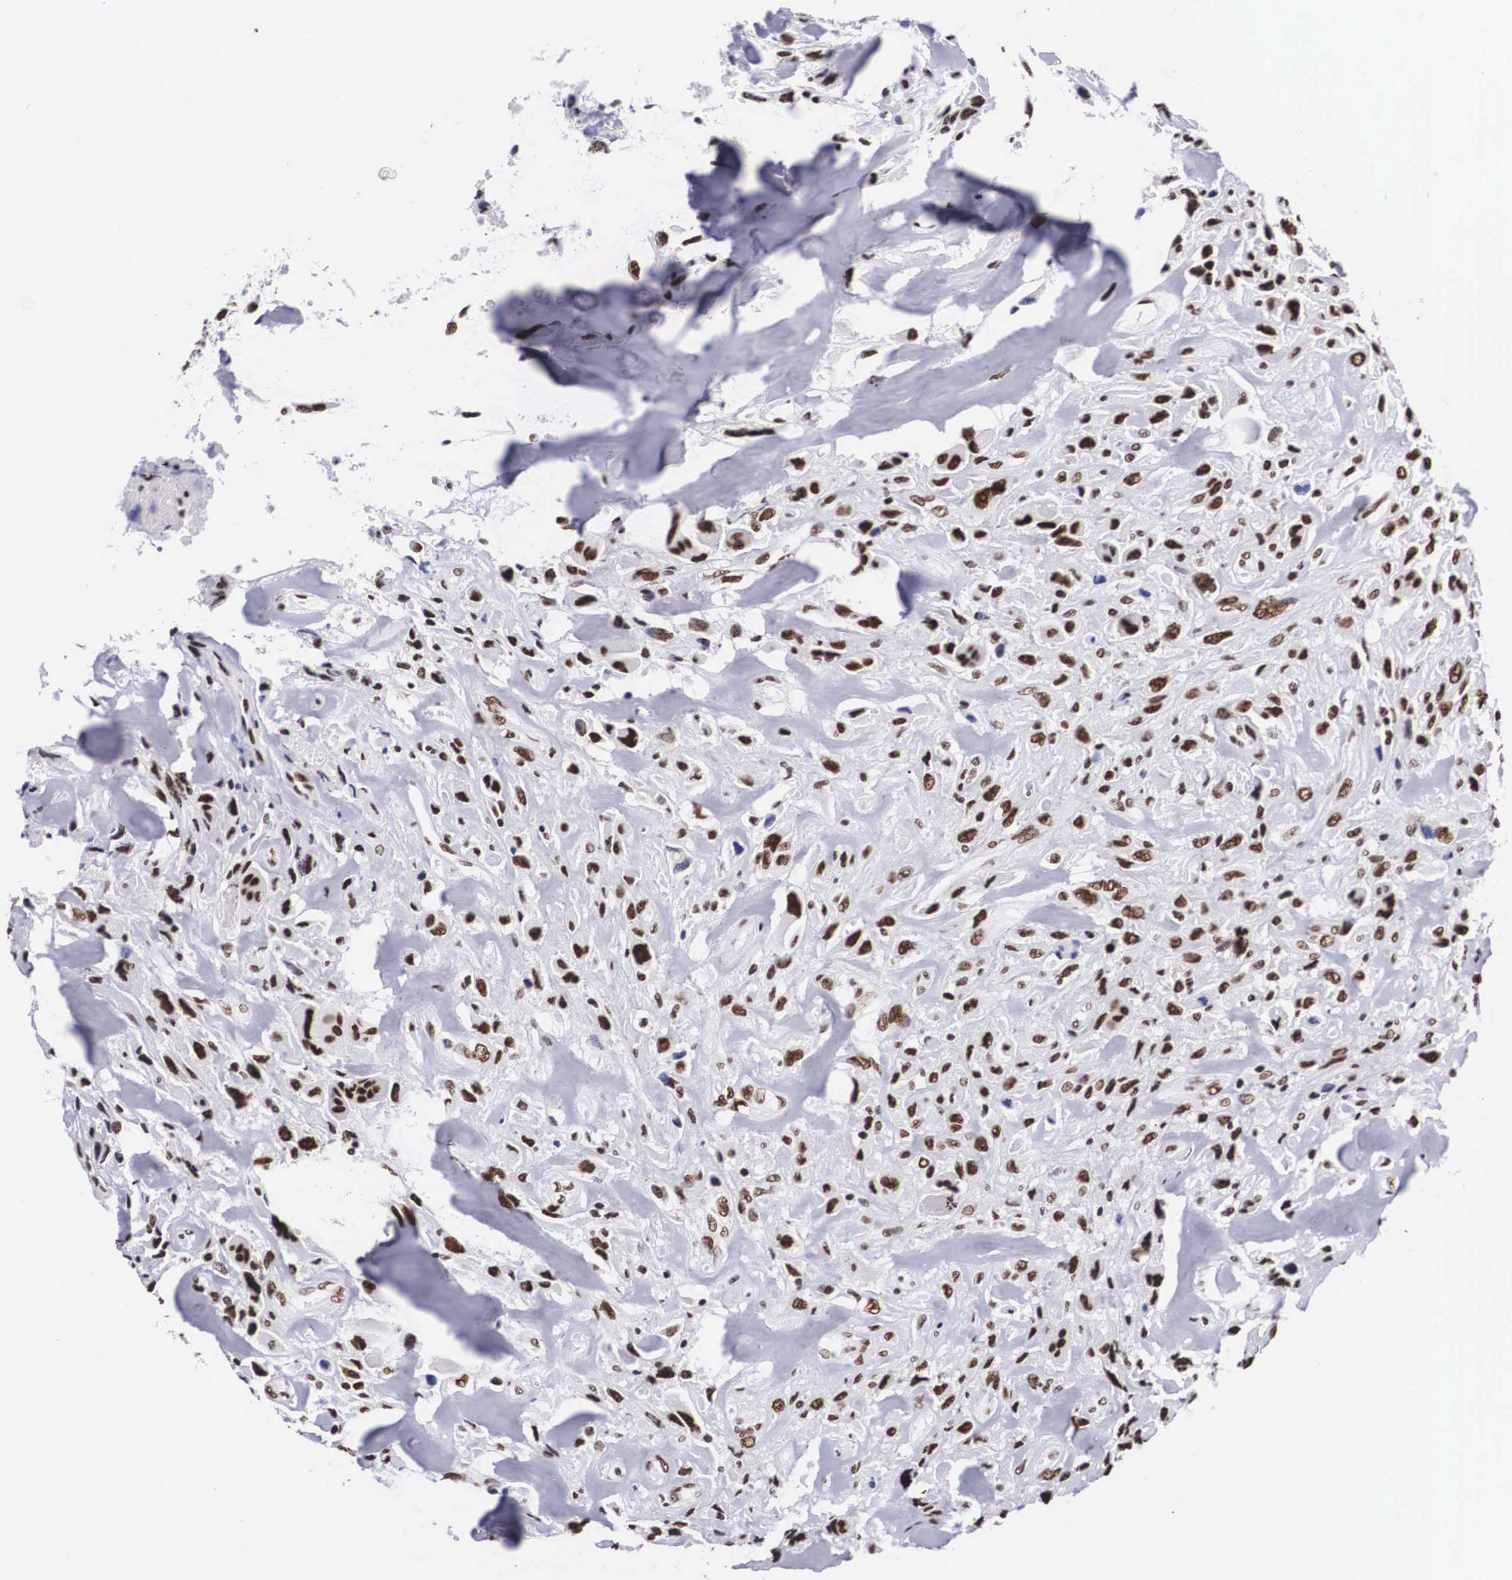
{"staining": {"intensity": "moderate", "quantity": ">75%", "location": "nuclear"}, "tissue": "breast cancer", "cell_type": "Tumor cells", "image_type": "cancer", "snomed": [{"axis": "morphology", "description": "Neoplasm, malignant, NOS"}, {"axis": "topography", "description": "Breast"}], "caption": "A micrograph of human breast cancer stained for a protein reveals moderate nuclear brown staining in tumor cells.", "gene": "SF3A1", "patient": {"sex": "female", "age": 50}}